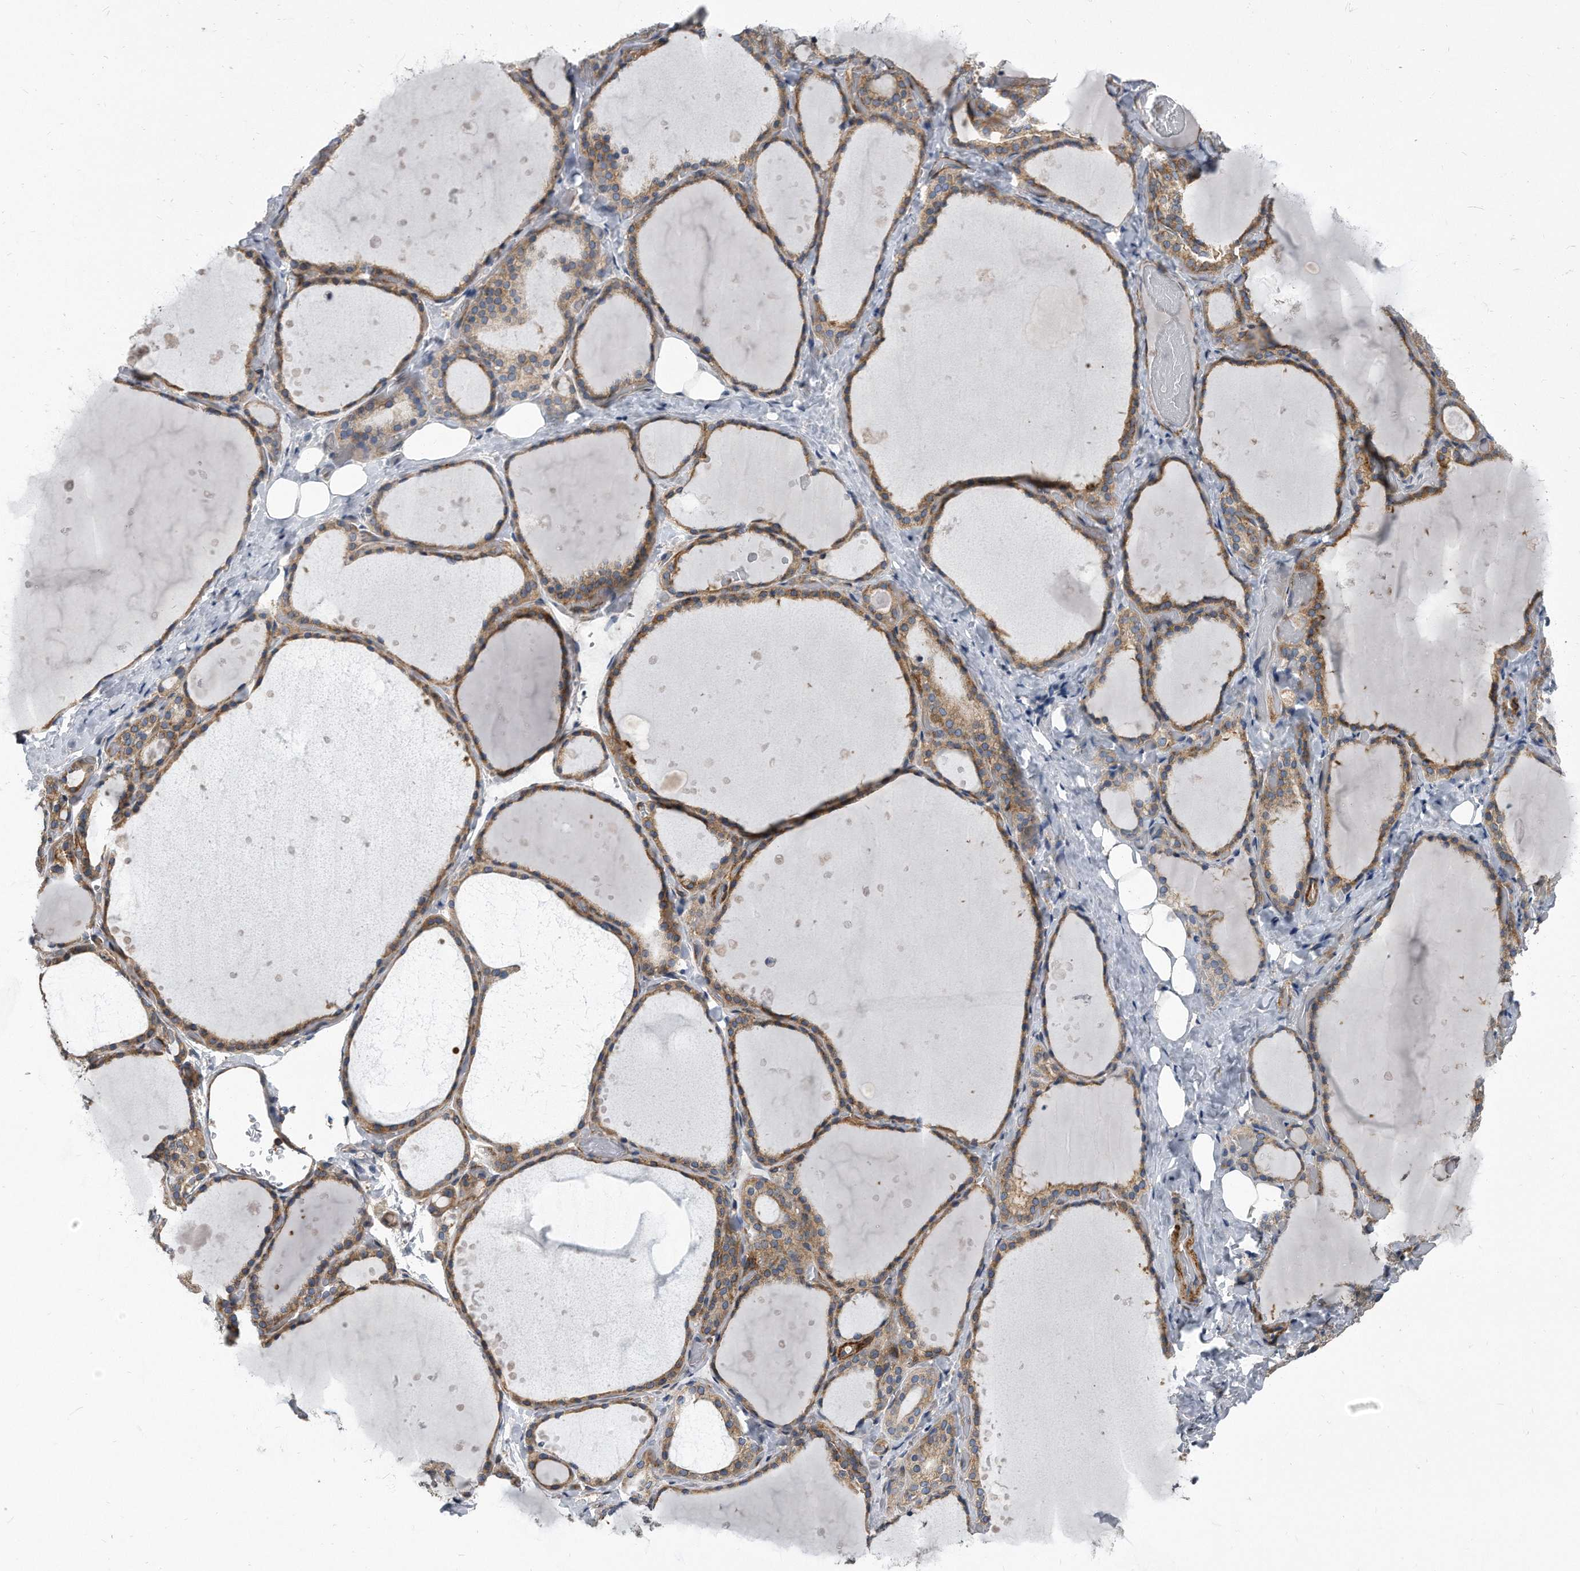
{"staining": {"intensity": "moderate", "quantity": ">75%", "location": "cytoplasmic/membranous"}, "tissue": "thyroid gland", "cell_type": "Glandular cells", "image_type": "normal", "snomed": [{"axis": "morphology", "description": "Normal tissue, NOS"}, {"axis": "topography", "description": "Thyroid gland"}], "caption": "The photomicrograph demonstrates immunohistochemical staining of unremarkable thyroid gland. There is moderate cytoplasmic/membranous positivity is present in approximately >75% of glandular cells. (Brightfield microscopy of DAB IHC at high magnification).", "gene": "EIF2B4", "patient": {"sex": "female", "age": 44}}